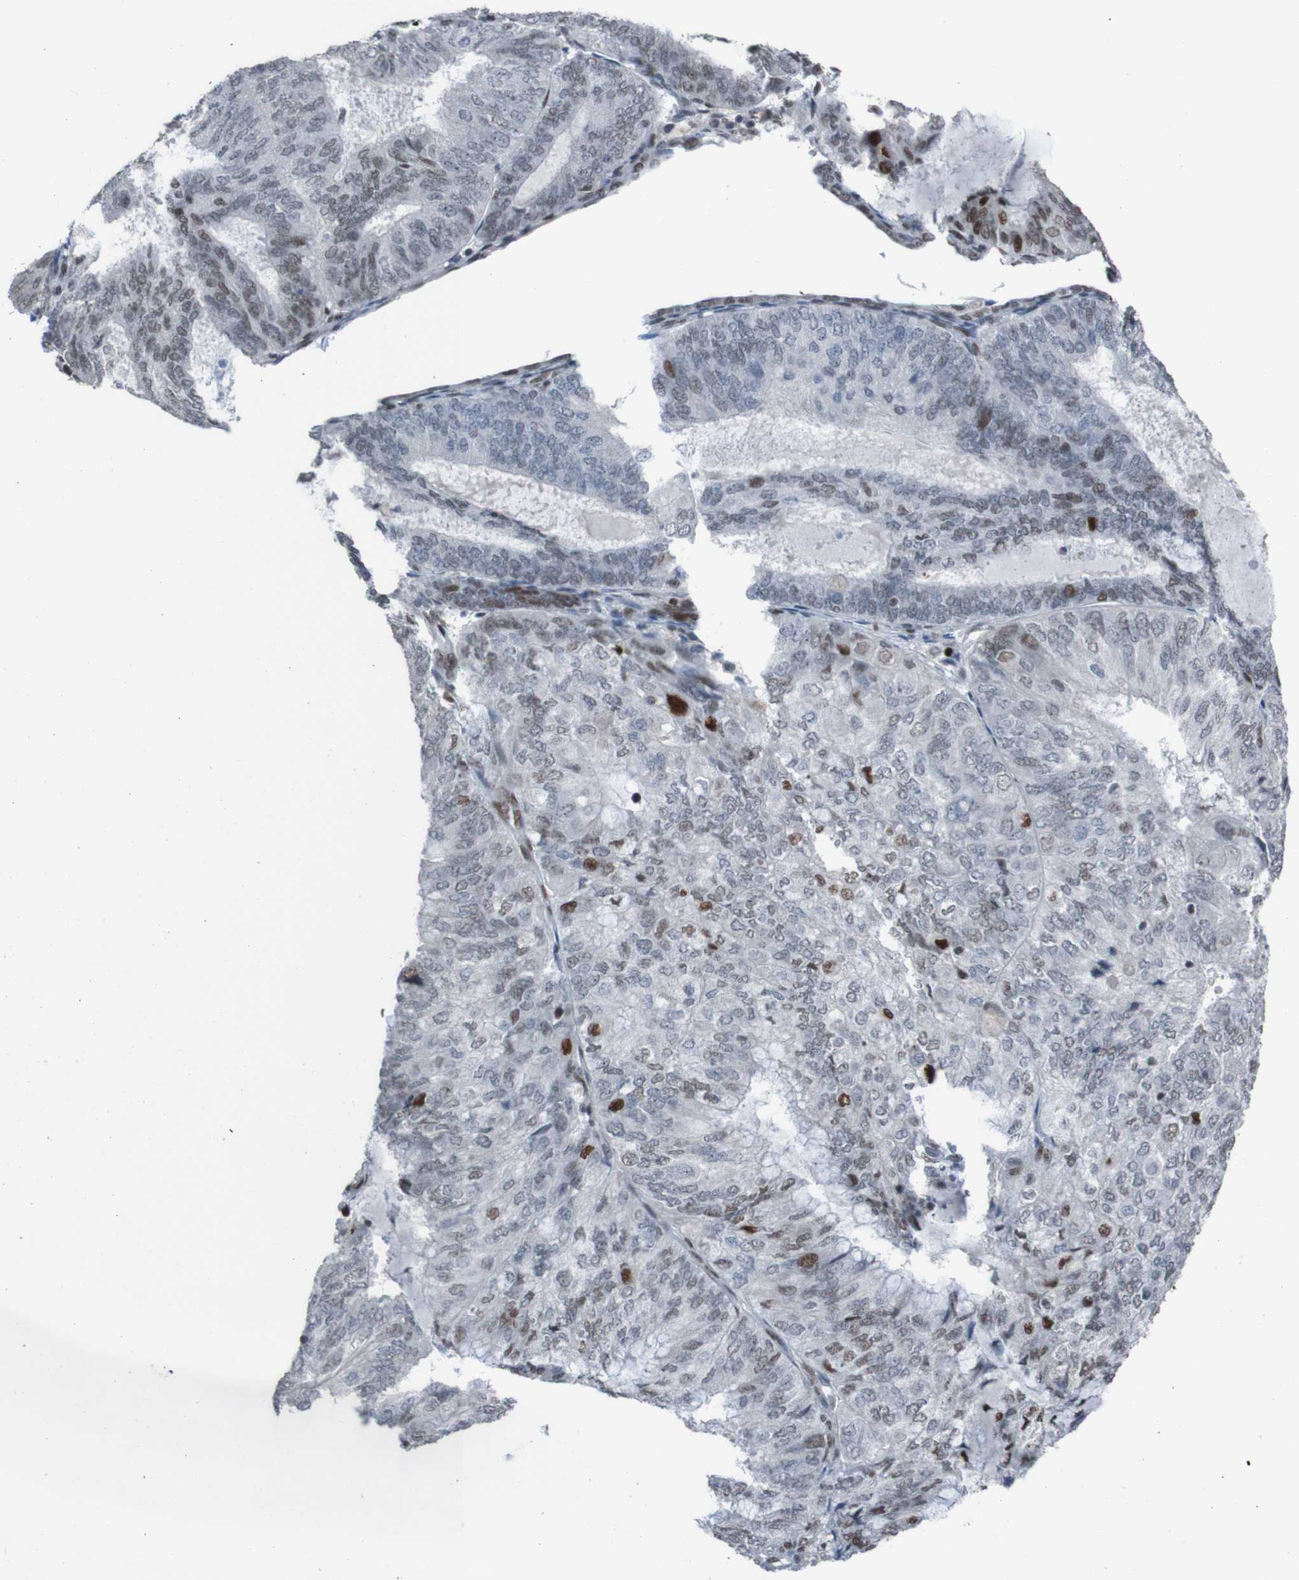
{"staining": {"intensity": "strong", "quantity": "<25%", "location": "nuclear"}, "tissue": "endometrial cancer", "cell_type": "Tumor cells", "image_type": "cancer", "snomed": [{"axis": "morphology", "description": "Adenocarcinoma, NOS"}, {"axis": "topography", "description": "Endometrium"}], "caption": "Immunohistochemistry (IHC) (DAB) staining of adenocarcinoma (endometrial) shows strong nuclear protein positivity in approximately <25% of tumor cells. (DAB IHC, brown staining for protein, blue staining for nuclei).", "gene": "PHF2", "patient": {"sex": "female", "age": 81}}